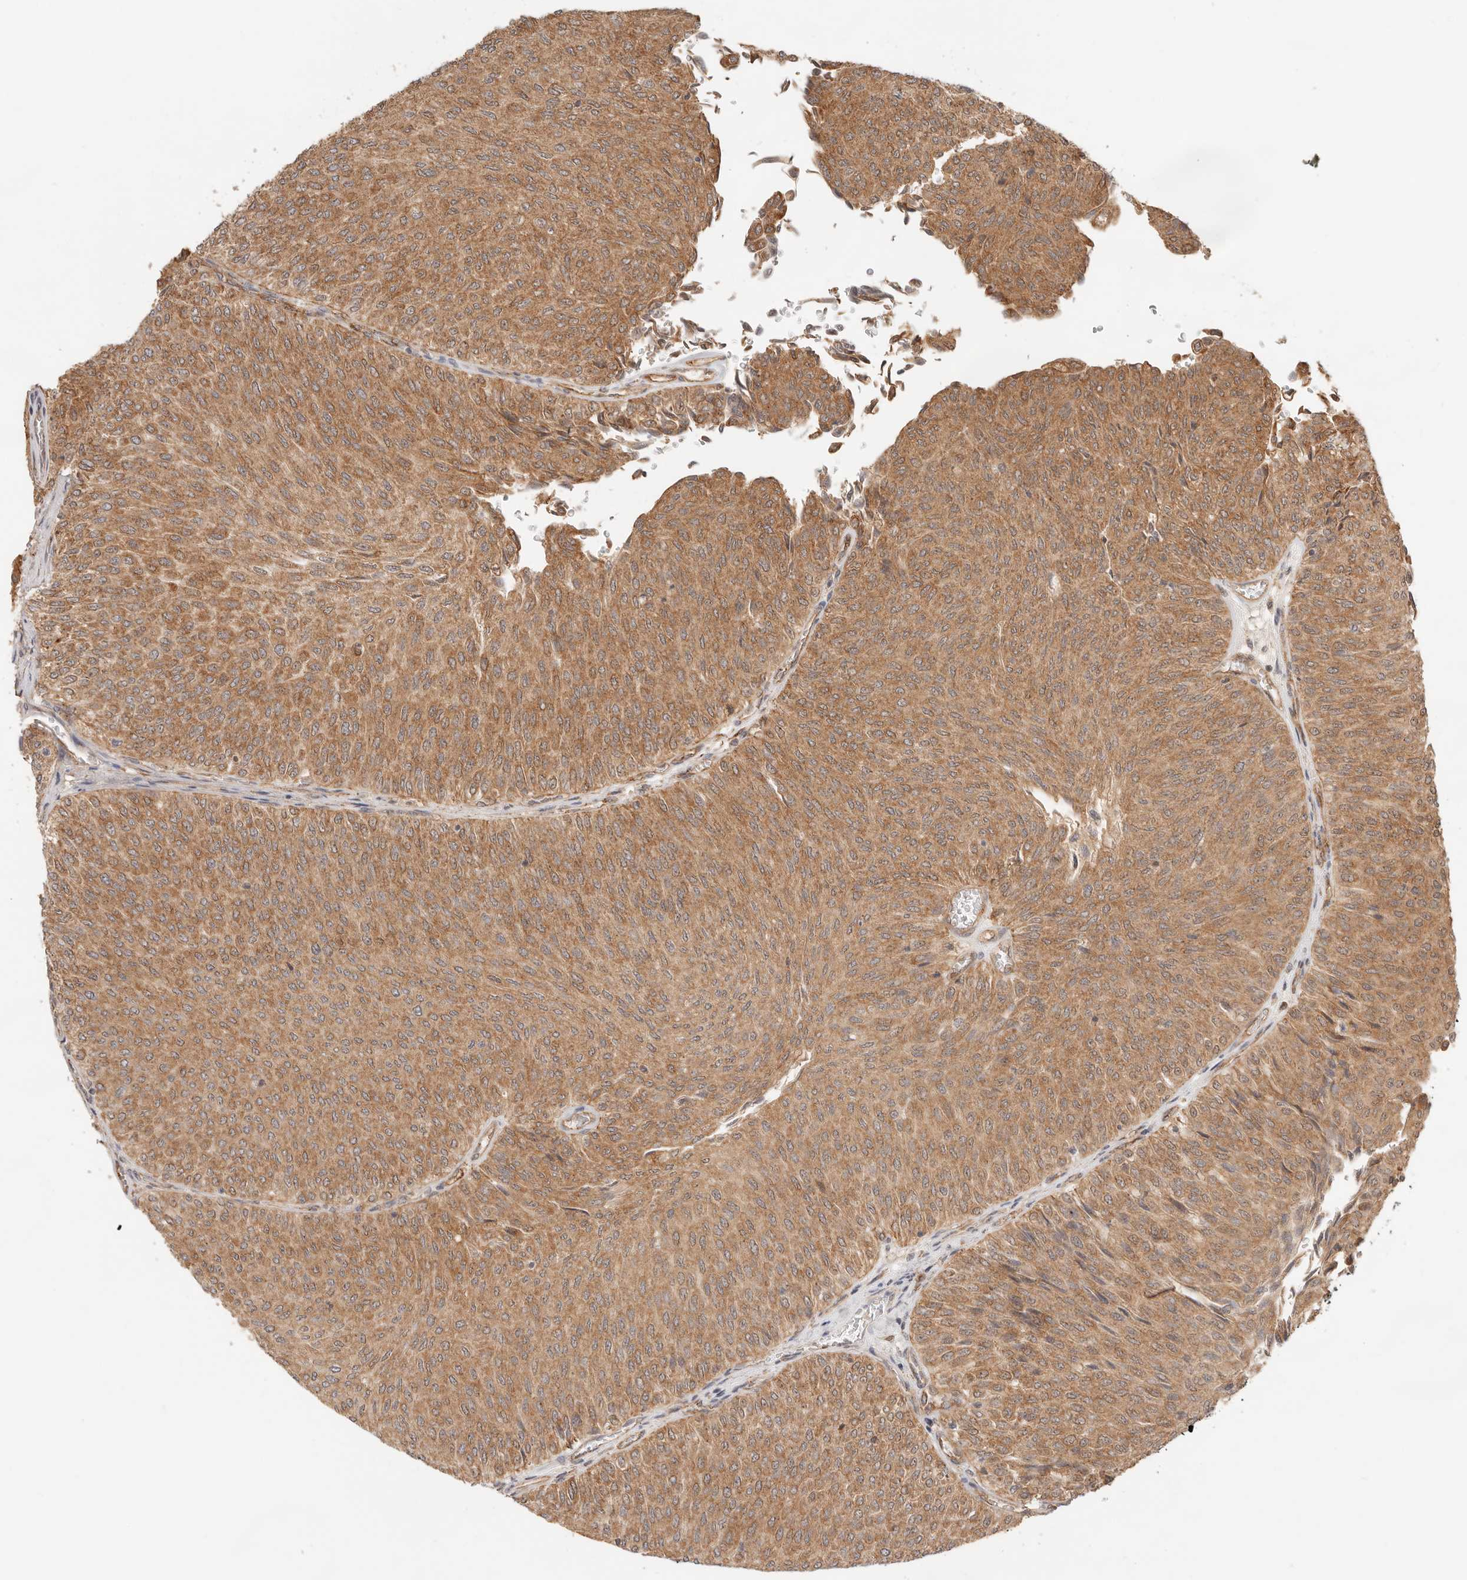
{"staining": {"intensity": "moderate", "quantity": ">75%", "location": "cytoplasmic/membranous"}, "tissue": "urothelial cancer", "cell_type": "Tumor cells", "image_type": "cancer", "snomed": [{"axis": "morphology", "description": "Urothelial carcinoma, Low grade"}, {"axis": "topography", "description": "Urinary bladder"}], "caption": "Tumor cells display medium levels of moderate cytoplasmic/membranous staining in about >75% of cells in urothelial cancer. The protein is shown in brown color, while the nuclei are stained blue.", "gene": "HEXD", "patient": {"sex": "male", "age": 78}}